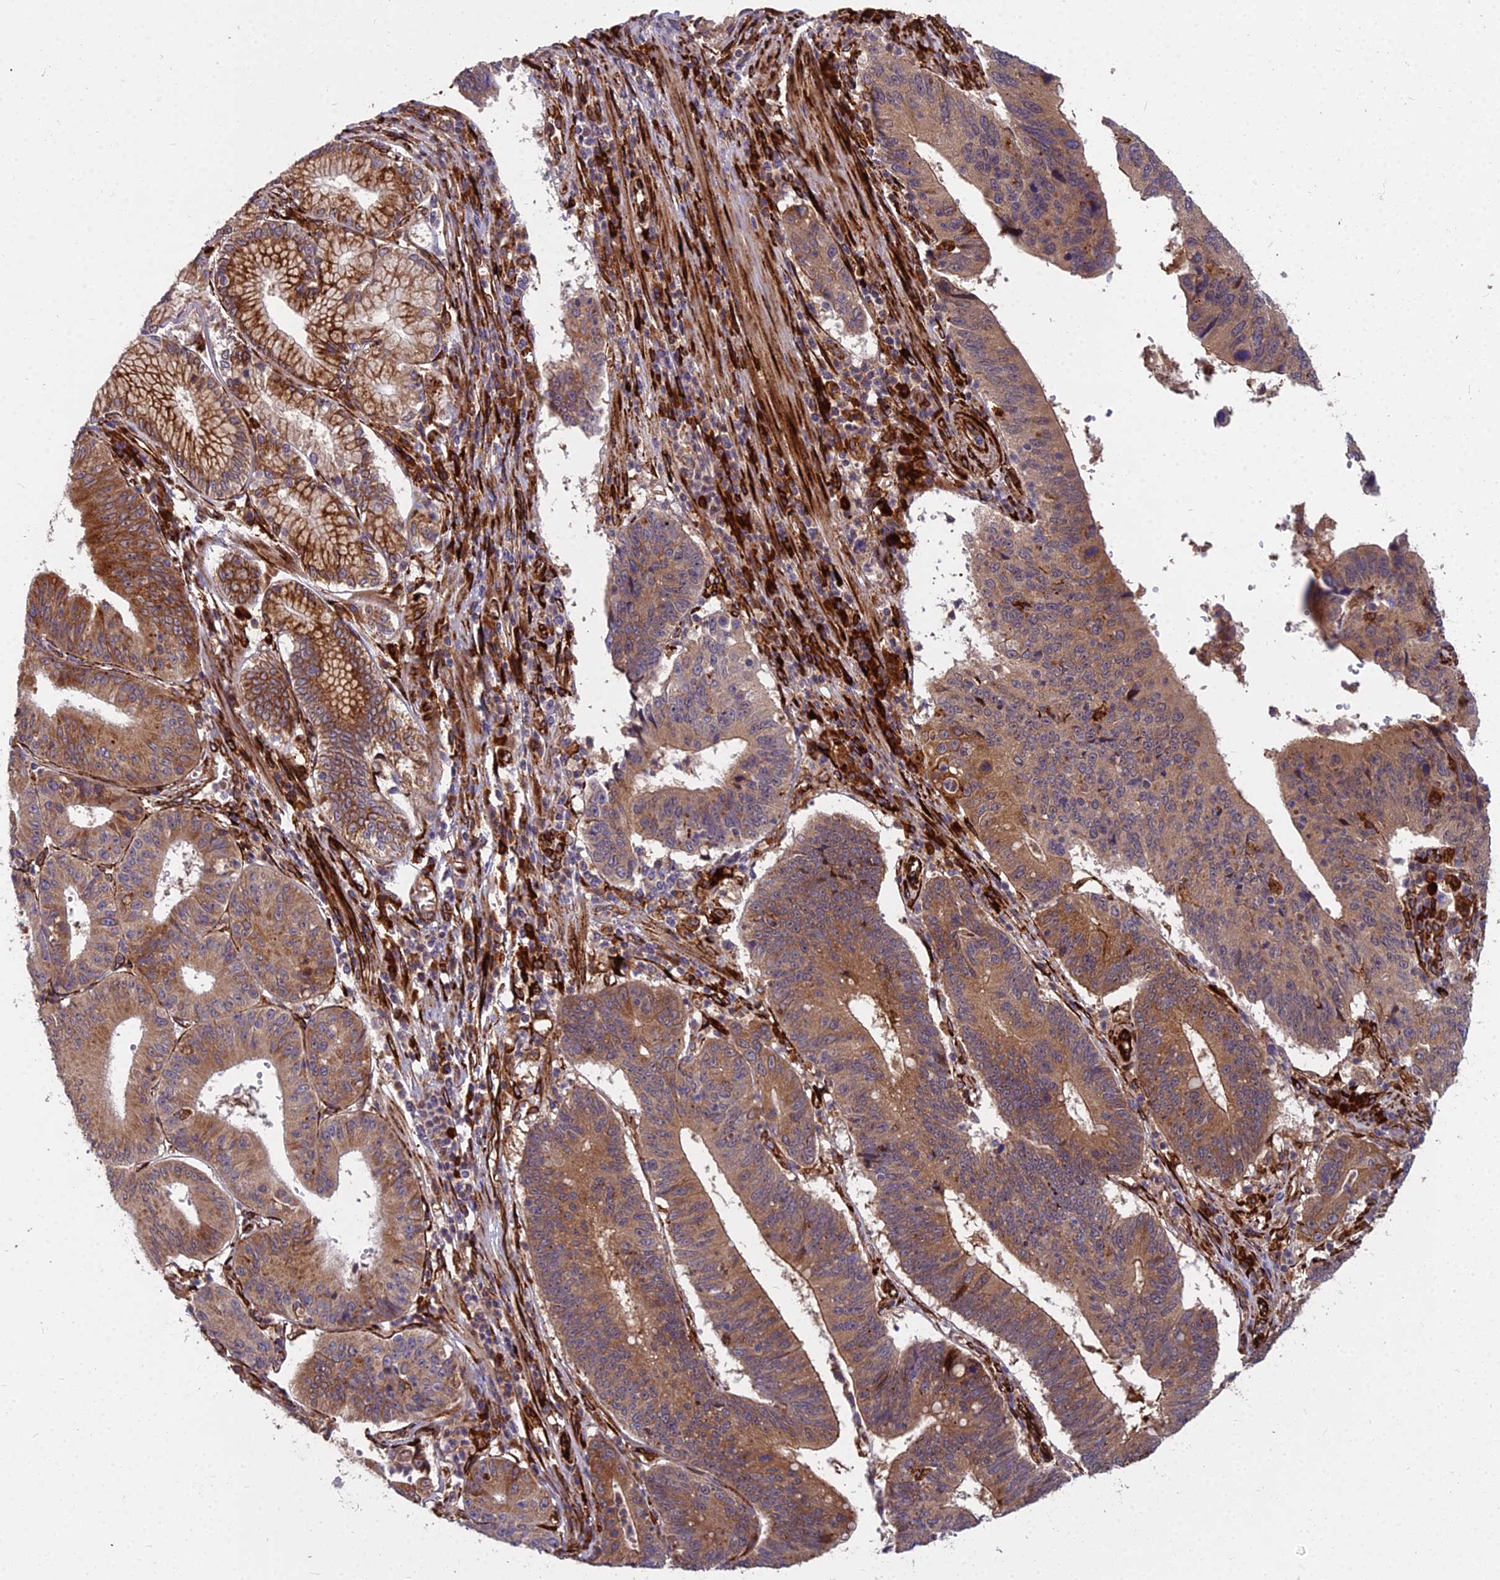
{"staining": {"intensity": "moderate", "quantity": ">75%", "location": "cytoplasmic/membranous"}, "tissue": "stomach cancer", "cell_type": "Tumor cells", "image_type": "cancer", "snomed": [{"axis": "morphology", "description": "Adenocarcinoma, NOS"}, {"axis": "topography", "description": "Stomach"}], "caption": "Protein analysis of adenocarcinoma (stomach) tissue demonstrates moderate cytoplasmic/membranous positivity in about >75% of tumor cells. Using DAB (brown) and hematoxylin (blue) stains, captured at high magnification using brightfield microscopy.", "gene": "NDUFAF7", "patient": {"sex": "male", "age": 59}}